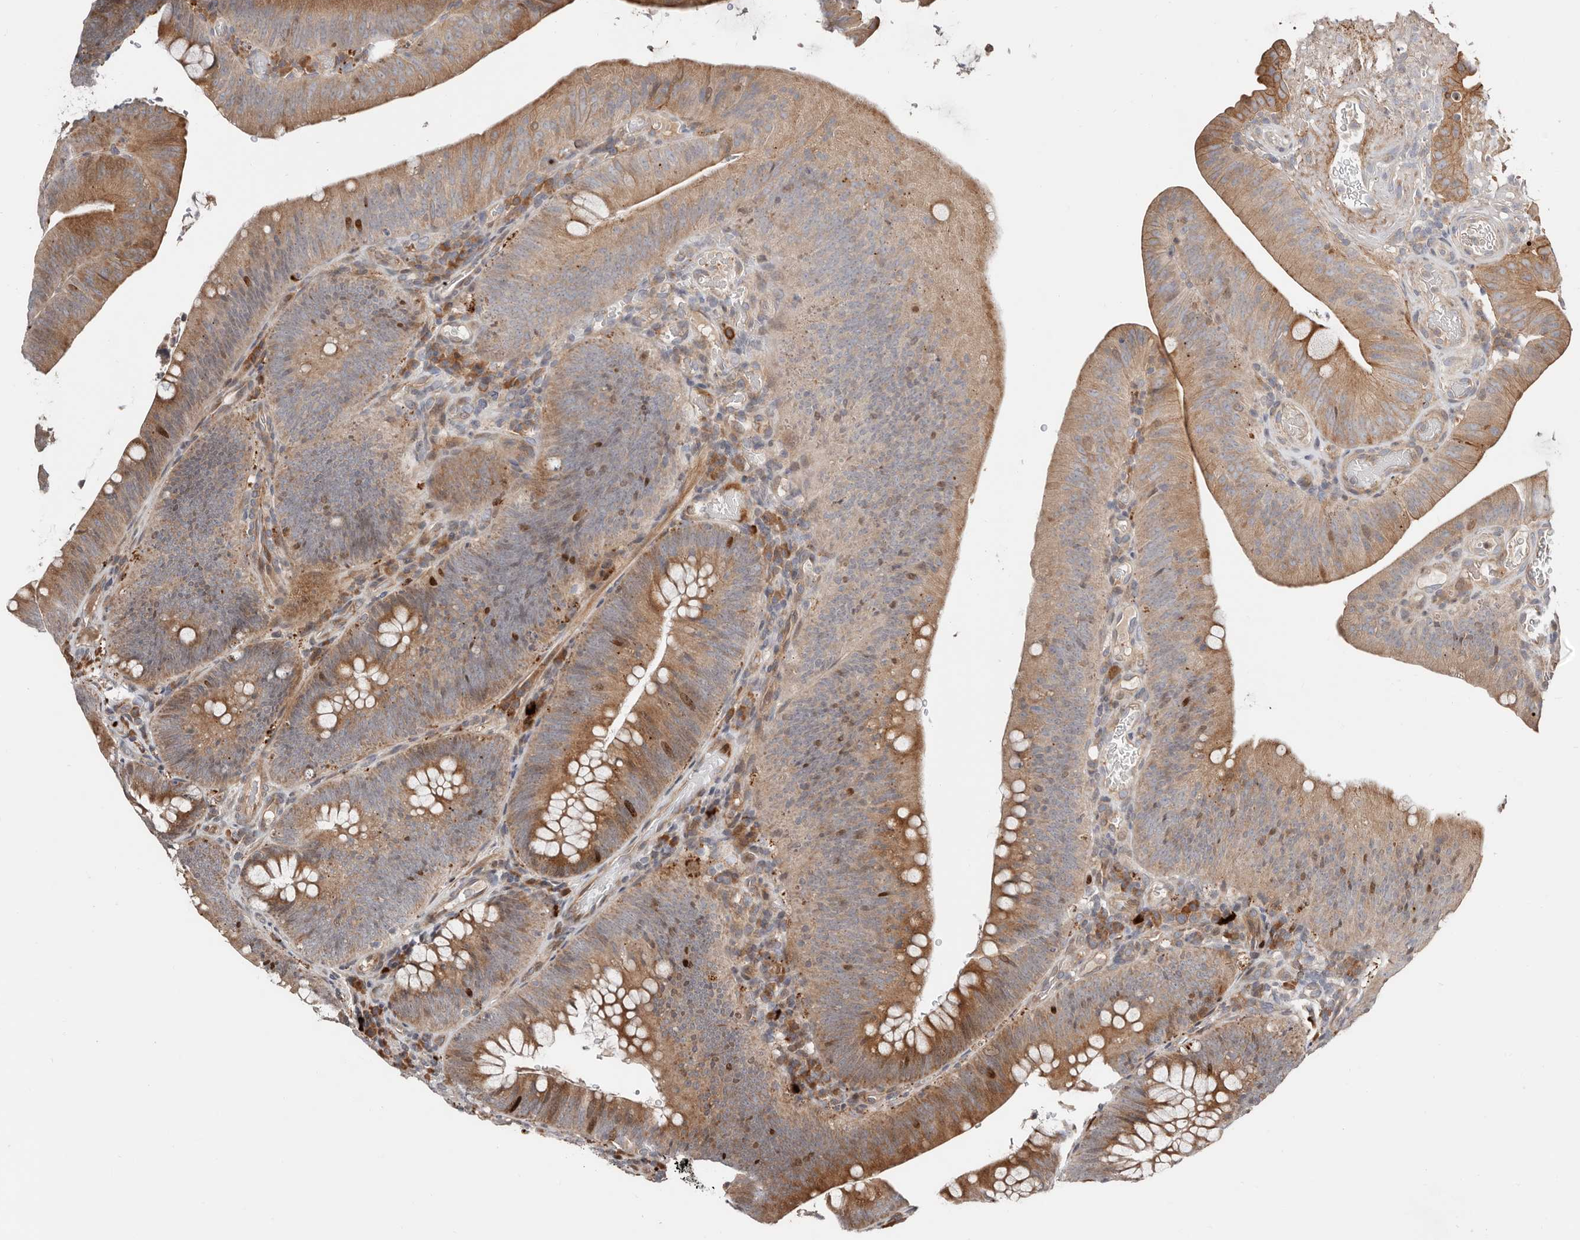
{"staining": {"intensity": "moderate", "quantity": ">75%", "location": "cytoplasmic/membranous,nuclear"}, "tissue": "colorectal cancer", "cell_type": "Tumor cells", "image_type": "cancer", "snomed": [{"axis": "morphology", "description": "Normal tissue, NOS"}, {"axis": "topography", "description": "Colon"}], "caption": "An IHC image of neoplastic tissue is shown. Protein staining in brown labels moderate cytoplasmic/membranous and nuclear positivity in colorectal cancer within tumor cells.", "gene": "SMYD4", "patient": {"sex": "female", "age": 82}}